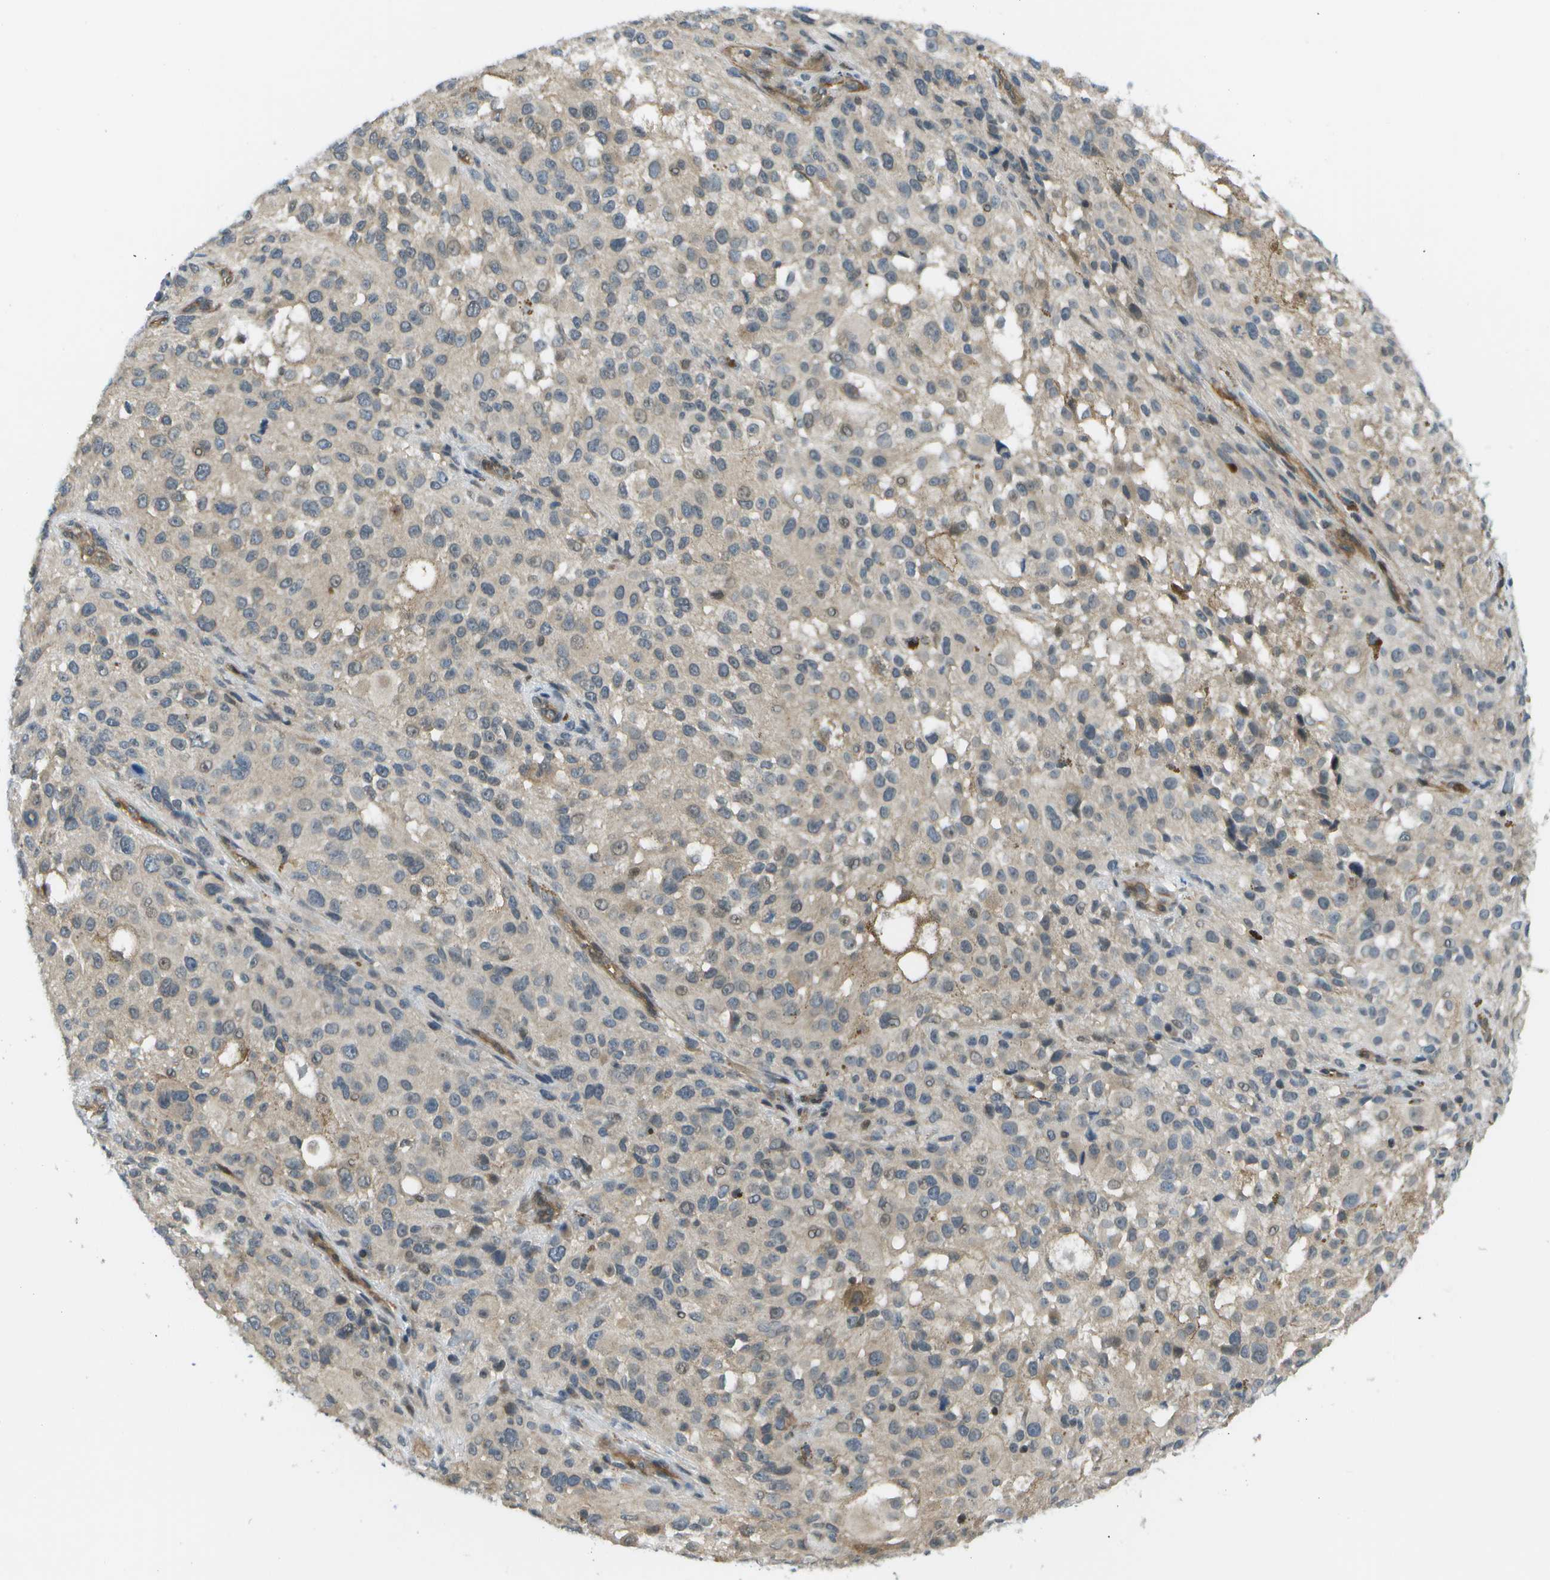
{"staining": {"intensity": "negative", "quantity": "none", "location": "none"}, "tissue": "melanoma", "cell_type": "Tumor cells", "image_type": "cancer", "snomed": [{"axis": "morphology", "description": "Necrosis, NOS"}, {"axis": "morphology", "description": "Malignant melanoma, NOS"}, {"axis": "topography", "description": "Skin"}], "caption": "The photomicrograph shows no staining of tumor cells in malignant melanoma.", "gene": "KIAA0040", "patient": {"sex": "female", "age": 87}}